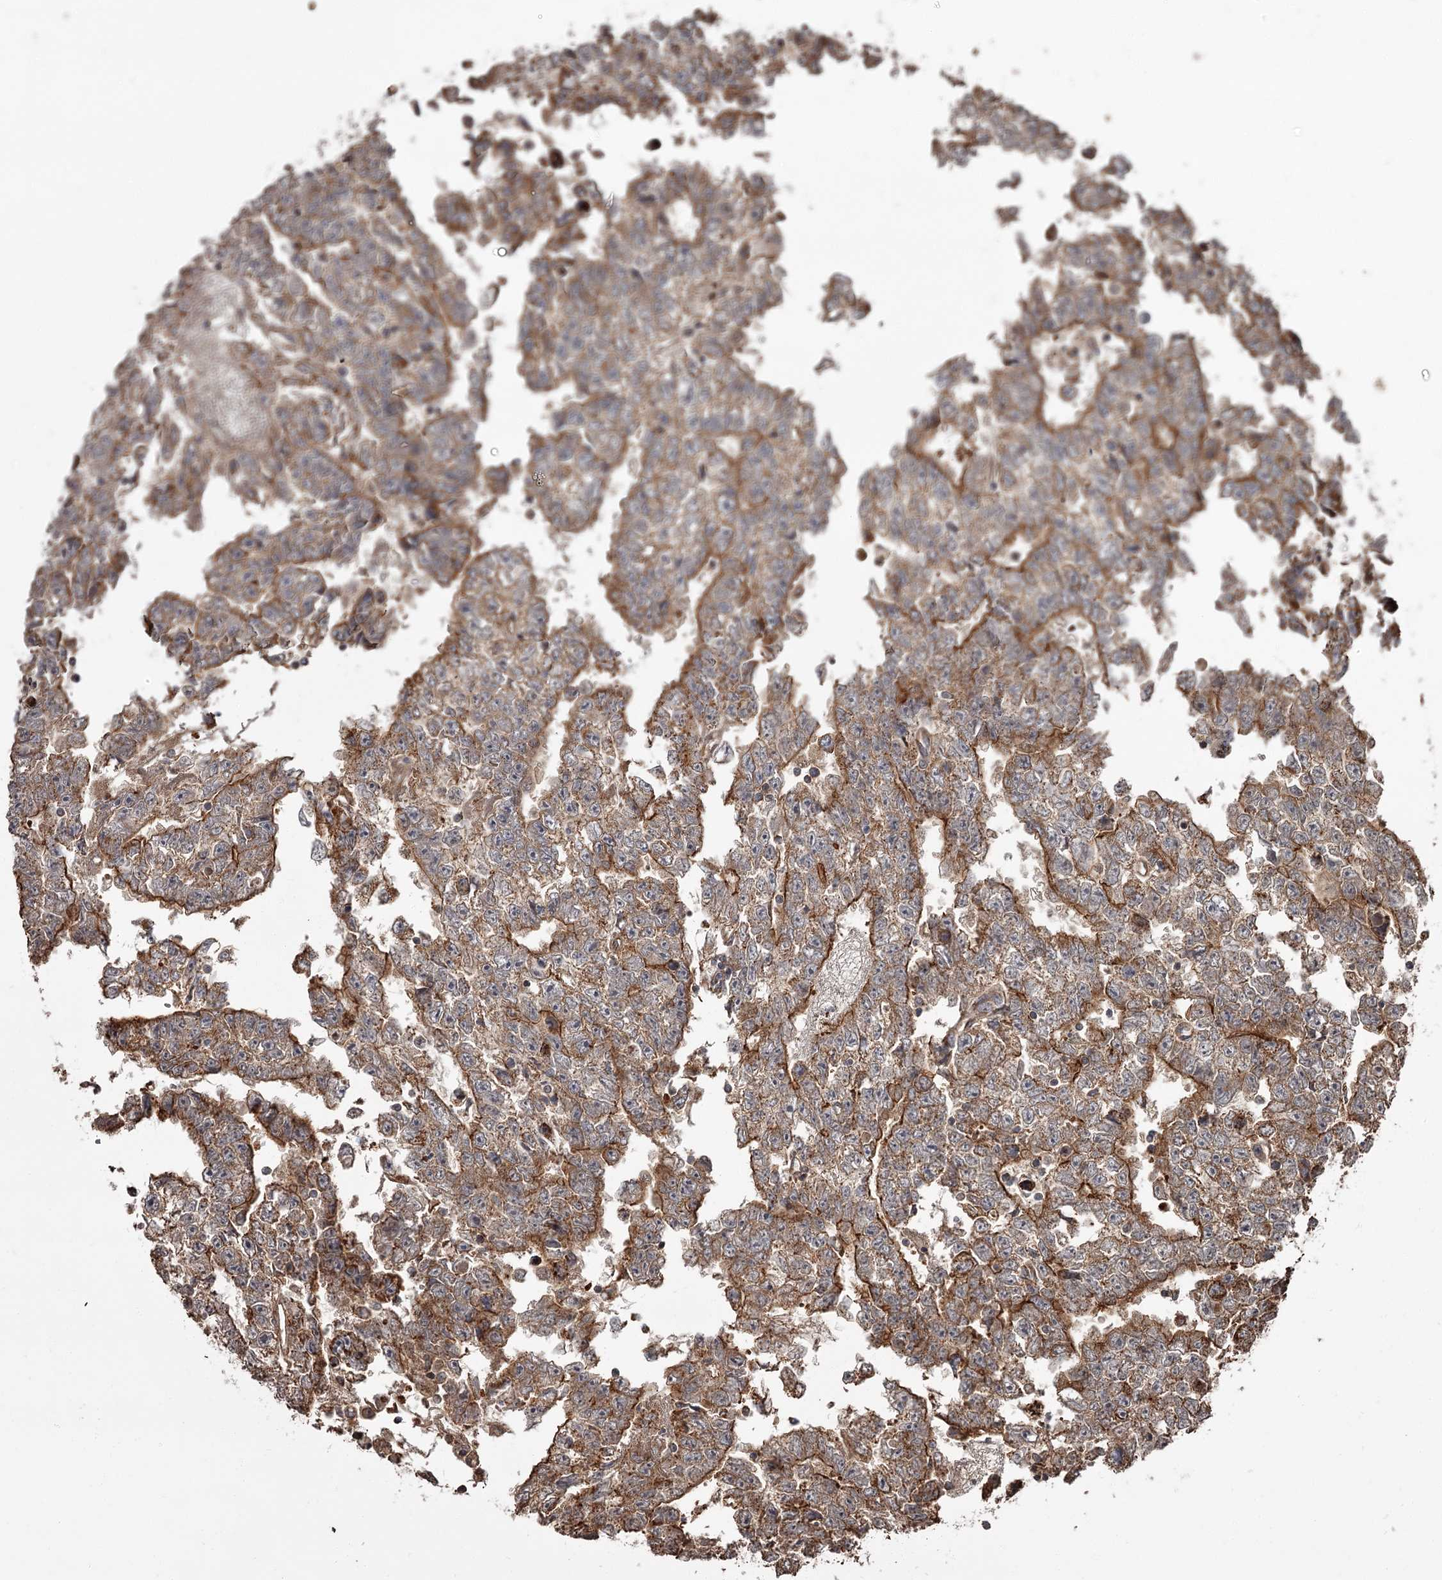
{"staining": {"intensity": "moderate", "quantity": ">75%", "location": "cytoplasmic/membranous"}, "tissue": "testis cancer", "cell_type": "Tumor cells", "image_type": "cancer", "snomed": [{"axis": "morphology", "description": "Carcinoma, Embryonal, NOS"}, {"axis": "topography", "description": "Testis"}], "caption": "Embryonal carcinoma (testis) stained for a protein (brown) shows moderate cytoplasmic/membranous positive staining in approximately >75% of tumor cells.", "gene": "THAP9", "patient": {"sex": "male", "age": 25}}